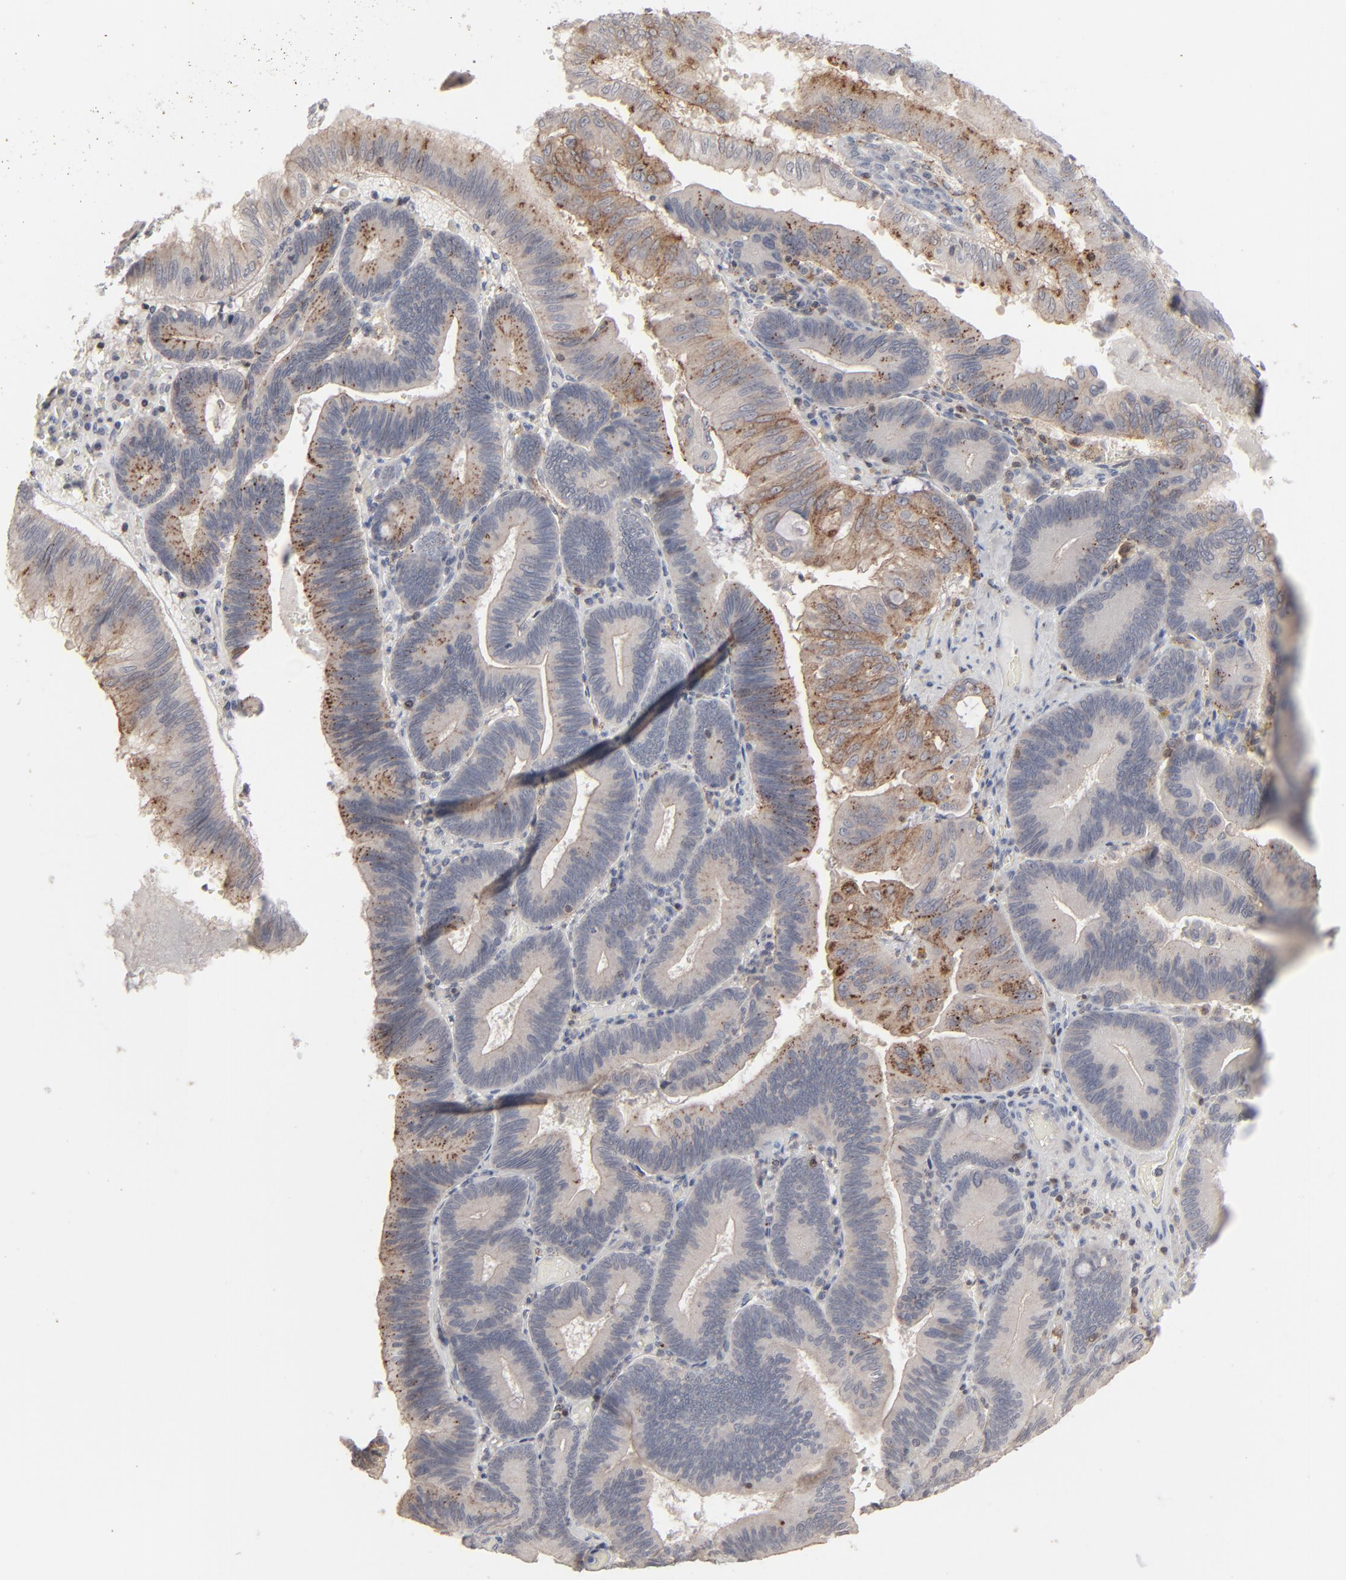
{"staining": {"intensity": "weak", "quantity": ">75%", "location": "cytoplasmic/membranous"}, "tissue": "pancreatic cancer", "cell_type": "Tumor cells", "image_type": "cancer", "snomed": [{"axis": "morphology", "description": "Adenocarcinoma, NOS"}, {"axis": "topography", "description": "Pancreas"}], "caption": "A photomicrograph showing weak cytoplasmic/membranous staining in about >75% of tumor cells in adenocarcinoma (pancreatic), as visualized by brown immunohistochemical staining.", "gene": "STAT4", "patient": {"sex": "male", "age": 82}}